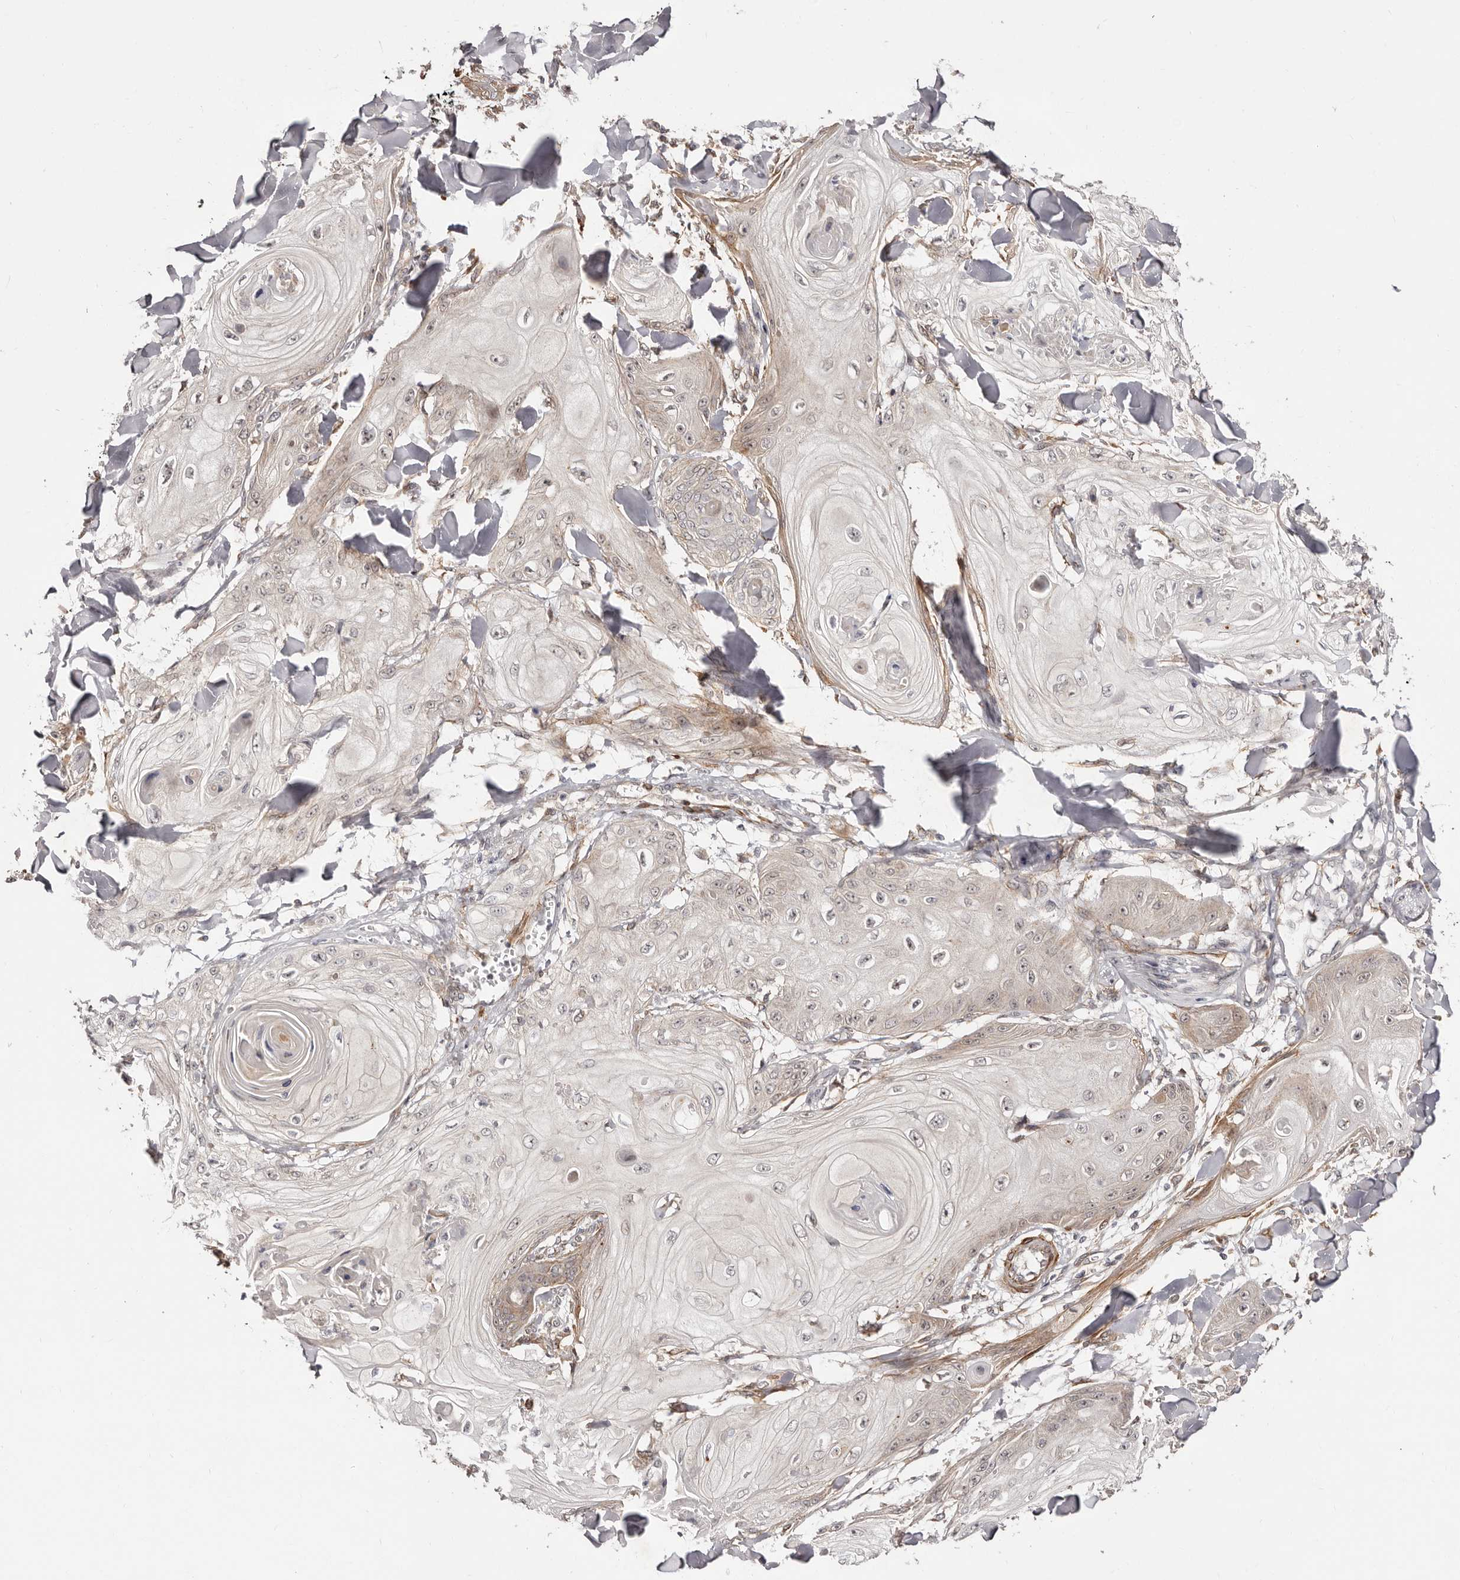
{"staining": {"intensity": "weak", "quantity": ">75%", "location": "cytoplasmic/membranous,nuclear"}, "tissue": "skin cancer", "cell_type": "Tumor cells", "image_type": "cancer", "snomed": [{"axis": "morphology", "description": "Squamous cell carcinoma, NOS"}, {"axis": "topography", "description": "Skin"}], "caption": "The micrograph shows immunohistochemical staining of squamous cell carcinoma (skin). There is weak cytoplasmic/membranous and nuclear expression is appreciated in about >75% of tumor cells. The staining was performed using DAB (3,3'-diaminobenzidine), with brown indicating positive protein expression. Nuclei are stained blue with hematoxylin.", "gene": "MICAL2", "patient": {"sex": "male", "age": 74}}